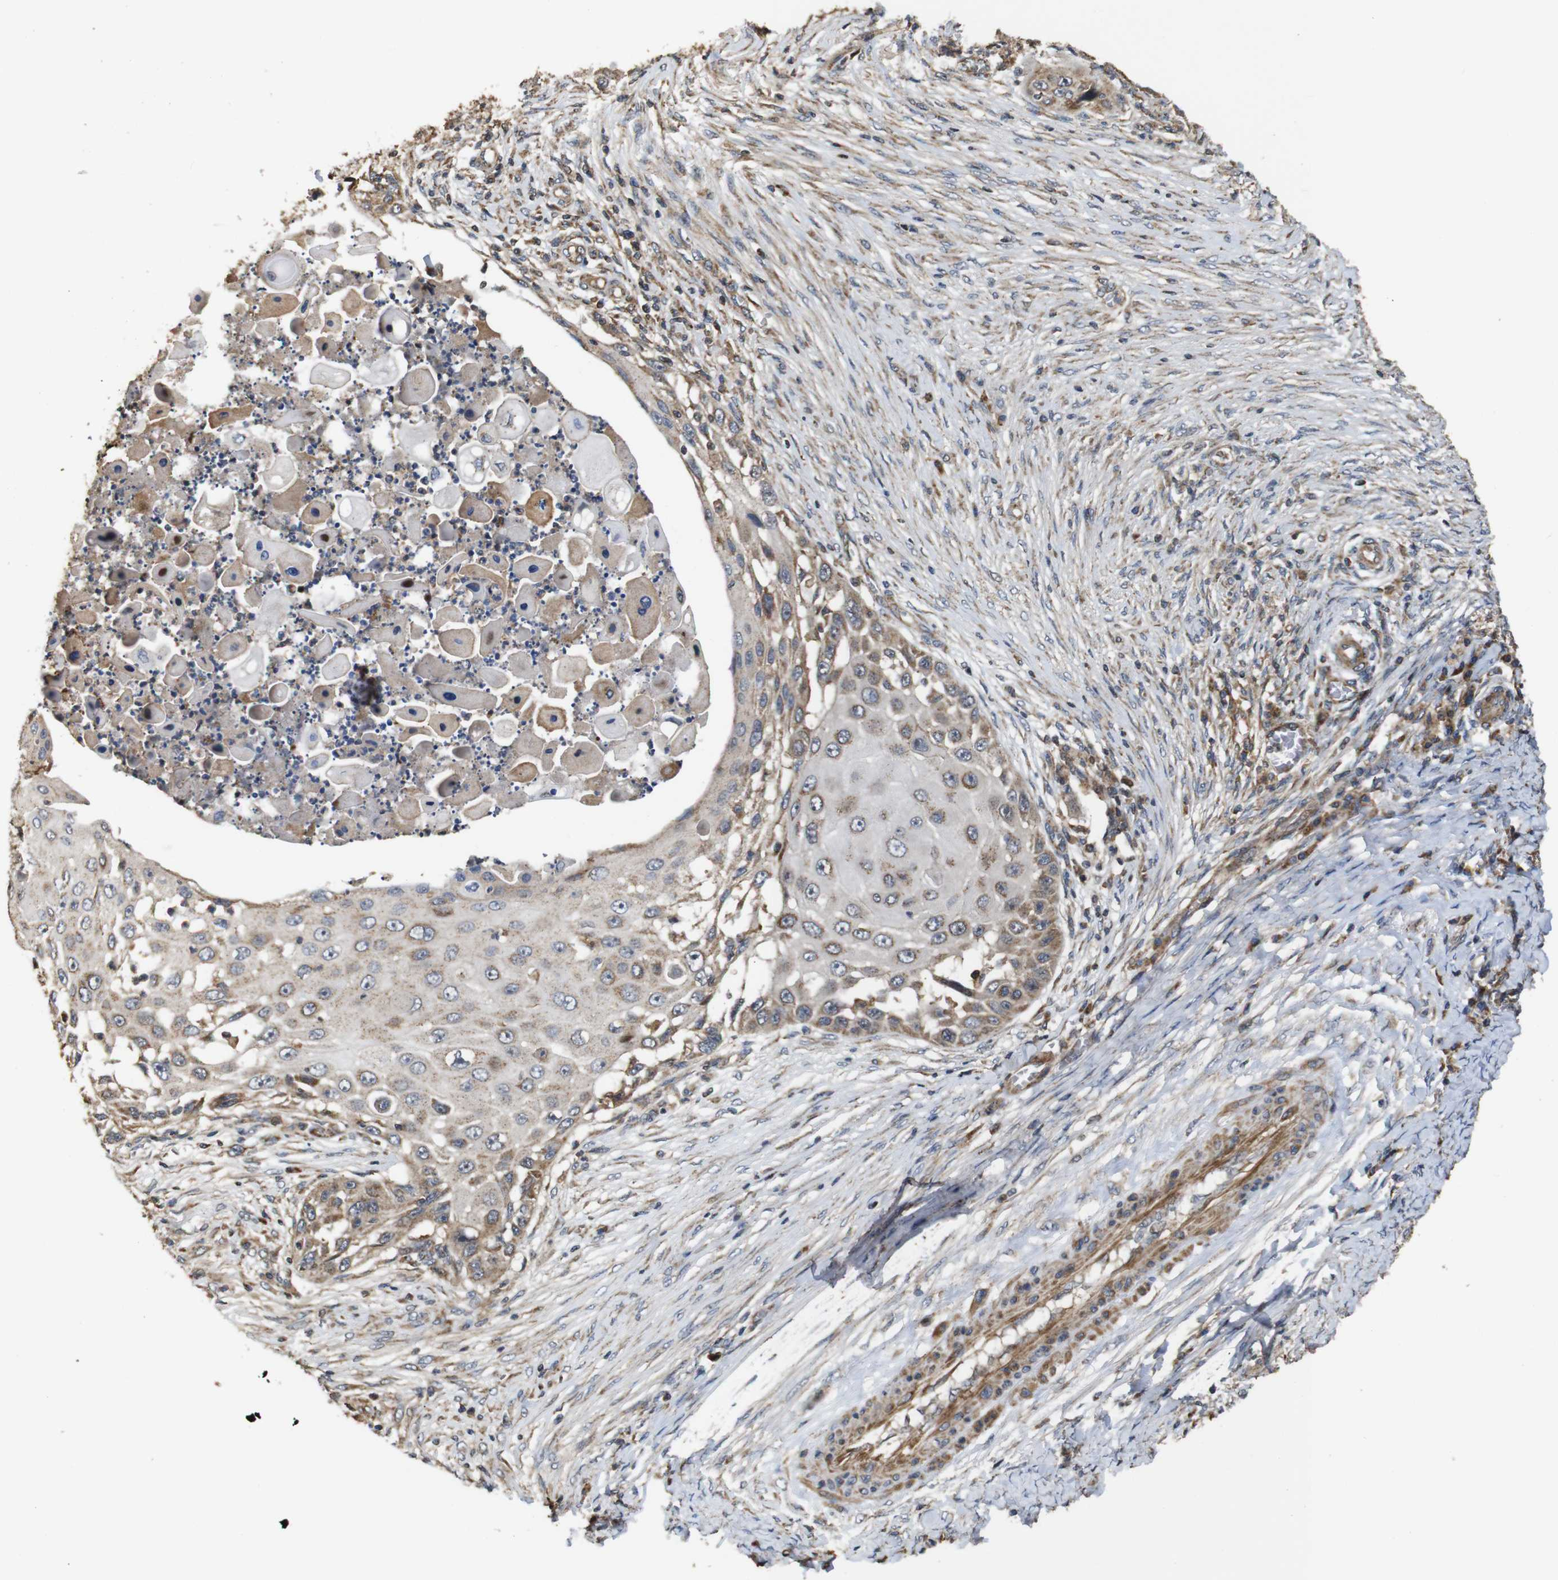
{"staining": {"intensity": "weak", "quantity": ">75%", "location": "cytoplasmic/membranous"}, "tissue": "skin cancer", "cell_type": "Tumor cells", "image_type": "cancer", "snomed": [{"axis": "morphology", "description": "Squamous cell carcinoma, NOS"}, {"axis": "topography", "description": "Skin"}], "caption": "Protein expression analysis of skin cancer exhibits weak cytoplasmic/membranous positivity in approximately >75% of tumor cells.", "gene": "SNN", "patient": {"sex": "female", "age": 44}}